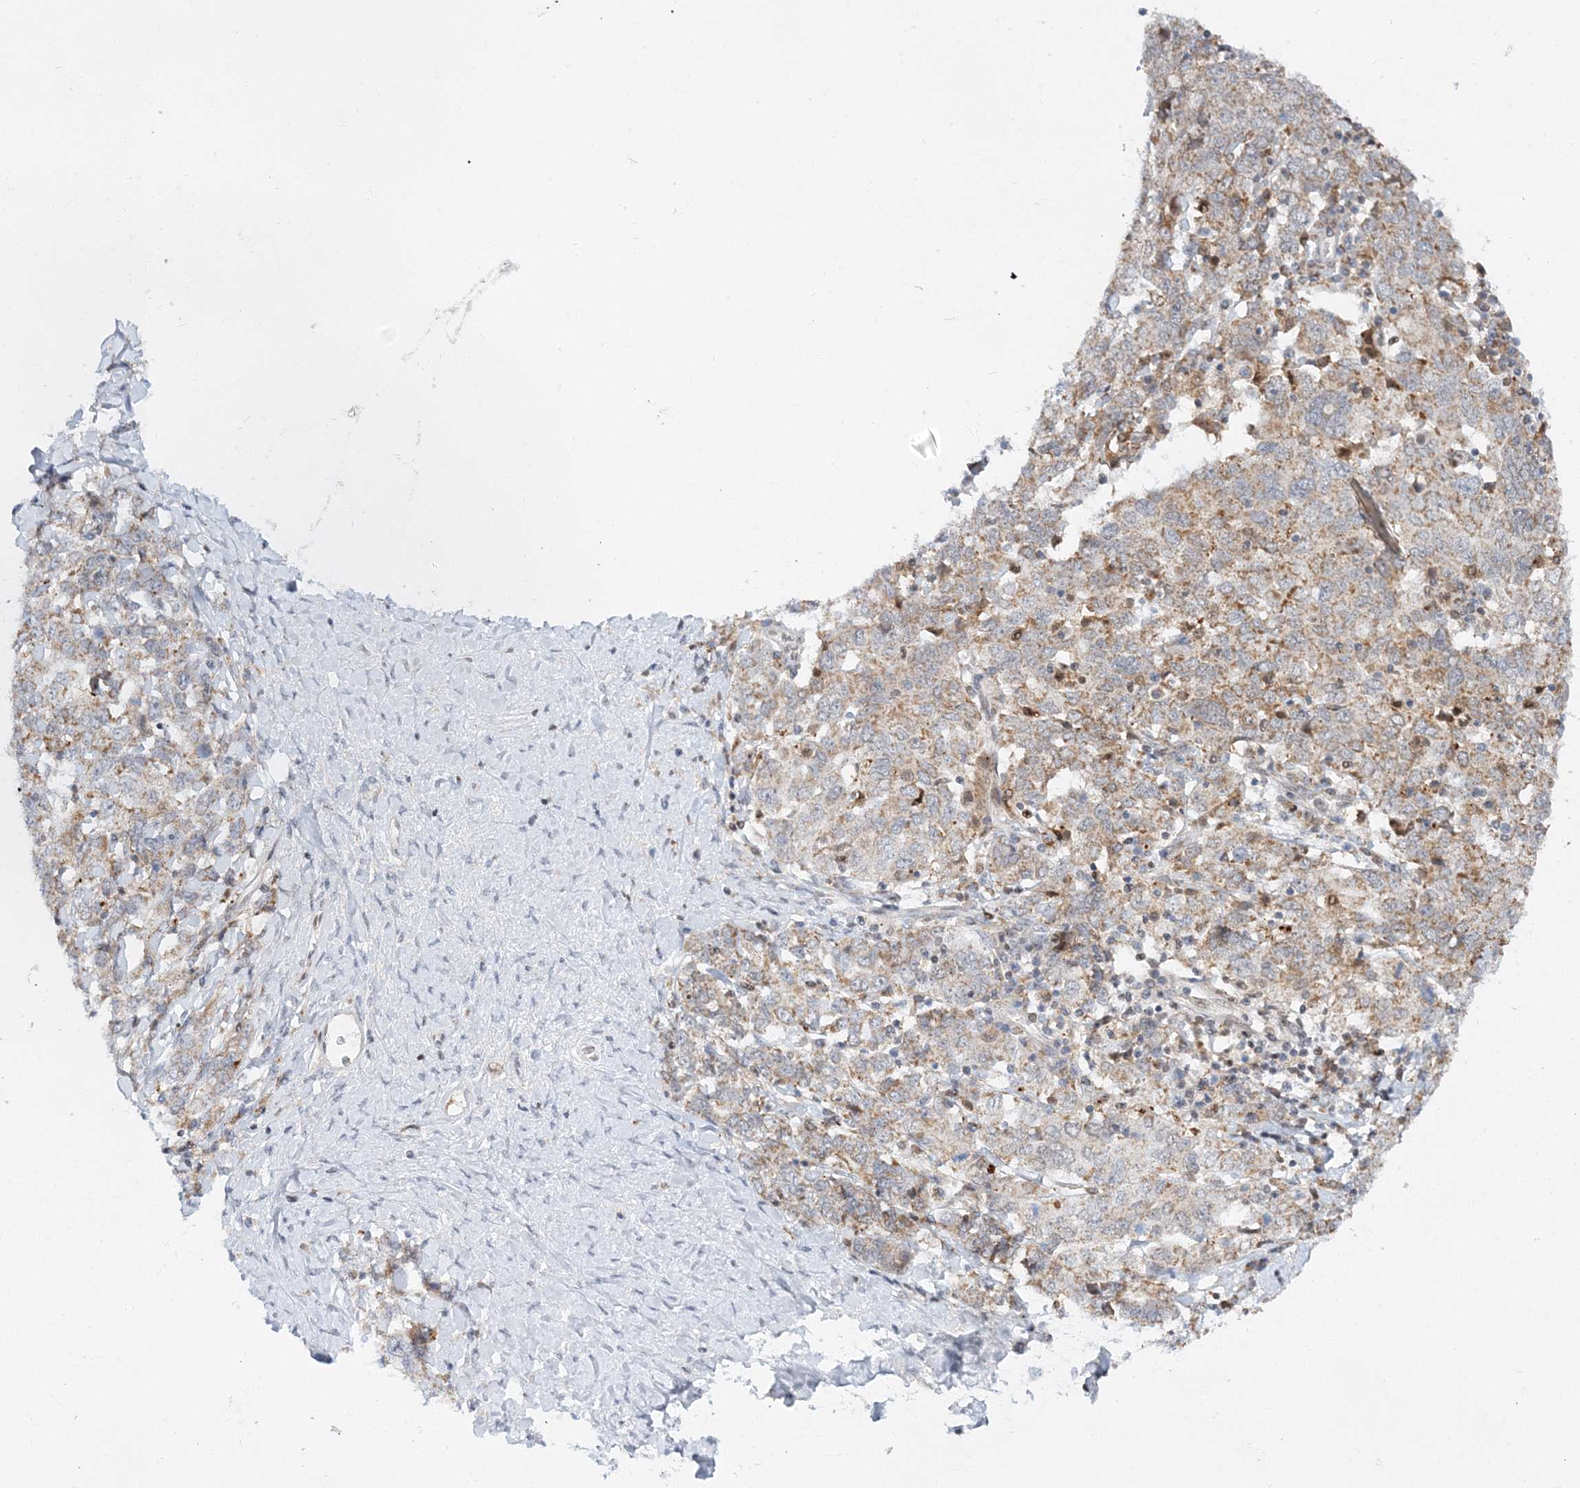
{"staining": {"intensity": "weak", "quantity": ">75%", "location": "cytoplasmic/membranous"}, "tissue": "ovarian cancer", "cell_type": "Tumor cells", "image_type": "cancer", "snomed": [{"axis": "morphology", "description": "Carcinoma, endometroid"}, {"axis": "topography", "description": "Ovary"}], "caption": "This photomicrograph displays endometroid carcinoma (ovarian) stained with immunohistochemistry to label a protein in brown. The cytoplasmic/membranous of tumor cells show weak positivity for the protein. Nuclei are counter-stained blue.", "gene": "RAB11FIP2", "patient": {"sex": "female", "age": 62}}